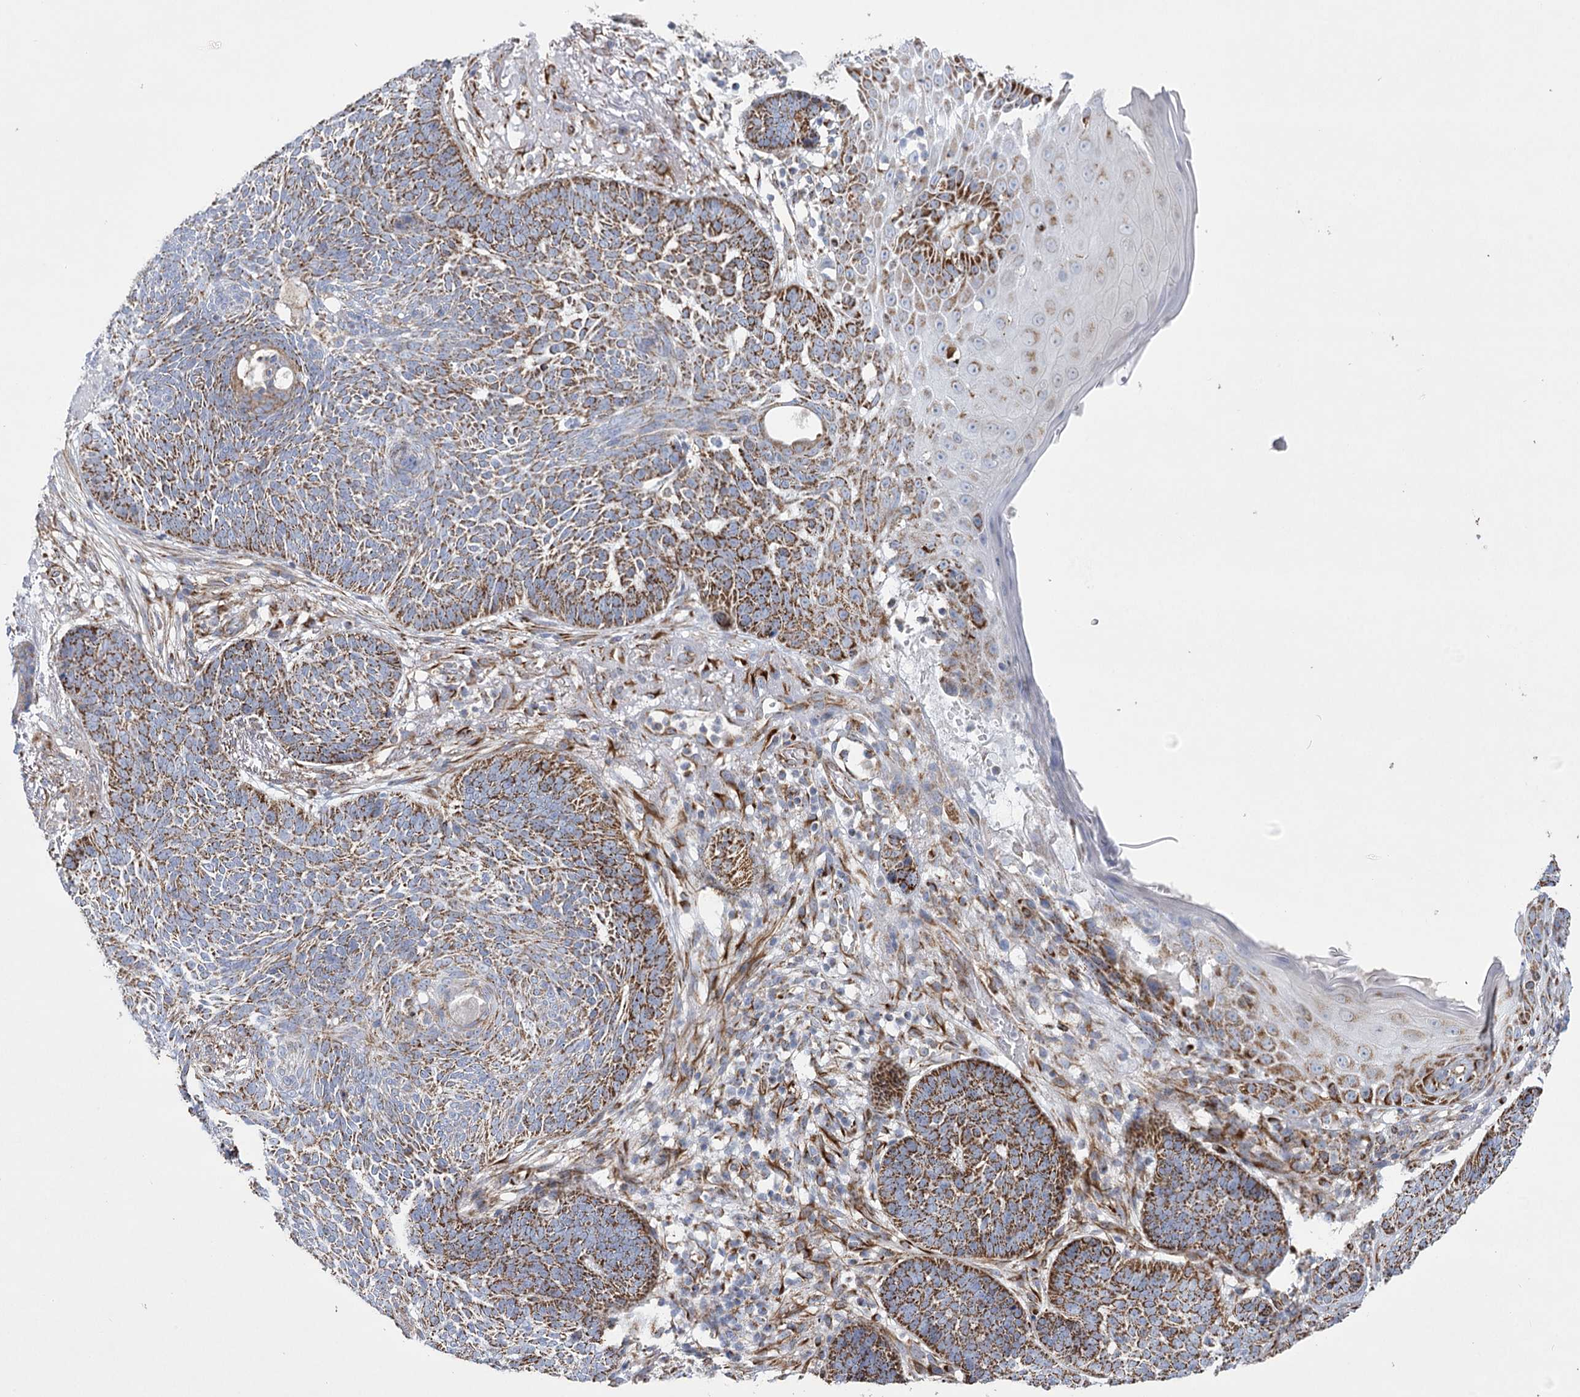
{"staining": {"intensity": "strong", "quantity": ">75%", "location": "cytoplasmic/membranous"}, "tissue": "skin cancer", "cell_type": "Tumor cells", "image_type": "cancer", "snomed": [{"axis": "morphology", "description": "Normal tissue, NOS"}, {"axis": "morphology", "description": "Basal cell carcinoma"}, {"axis": "topography", "description": "Skin"}], "caption": "Strong cytoplasmic/membranous positivity is appreciated in about >75% of tumor cells in skin basal cell carcinoma.", "gene": "DHTKD1", "patient": {"sex": "male", "age": 64}}